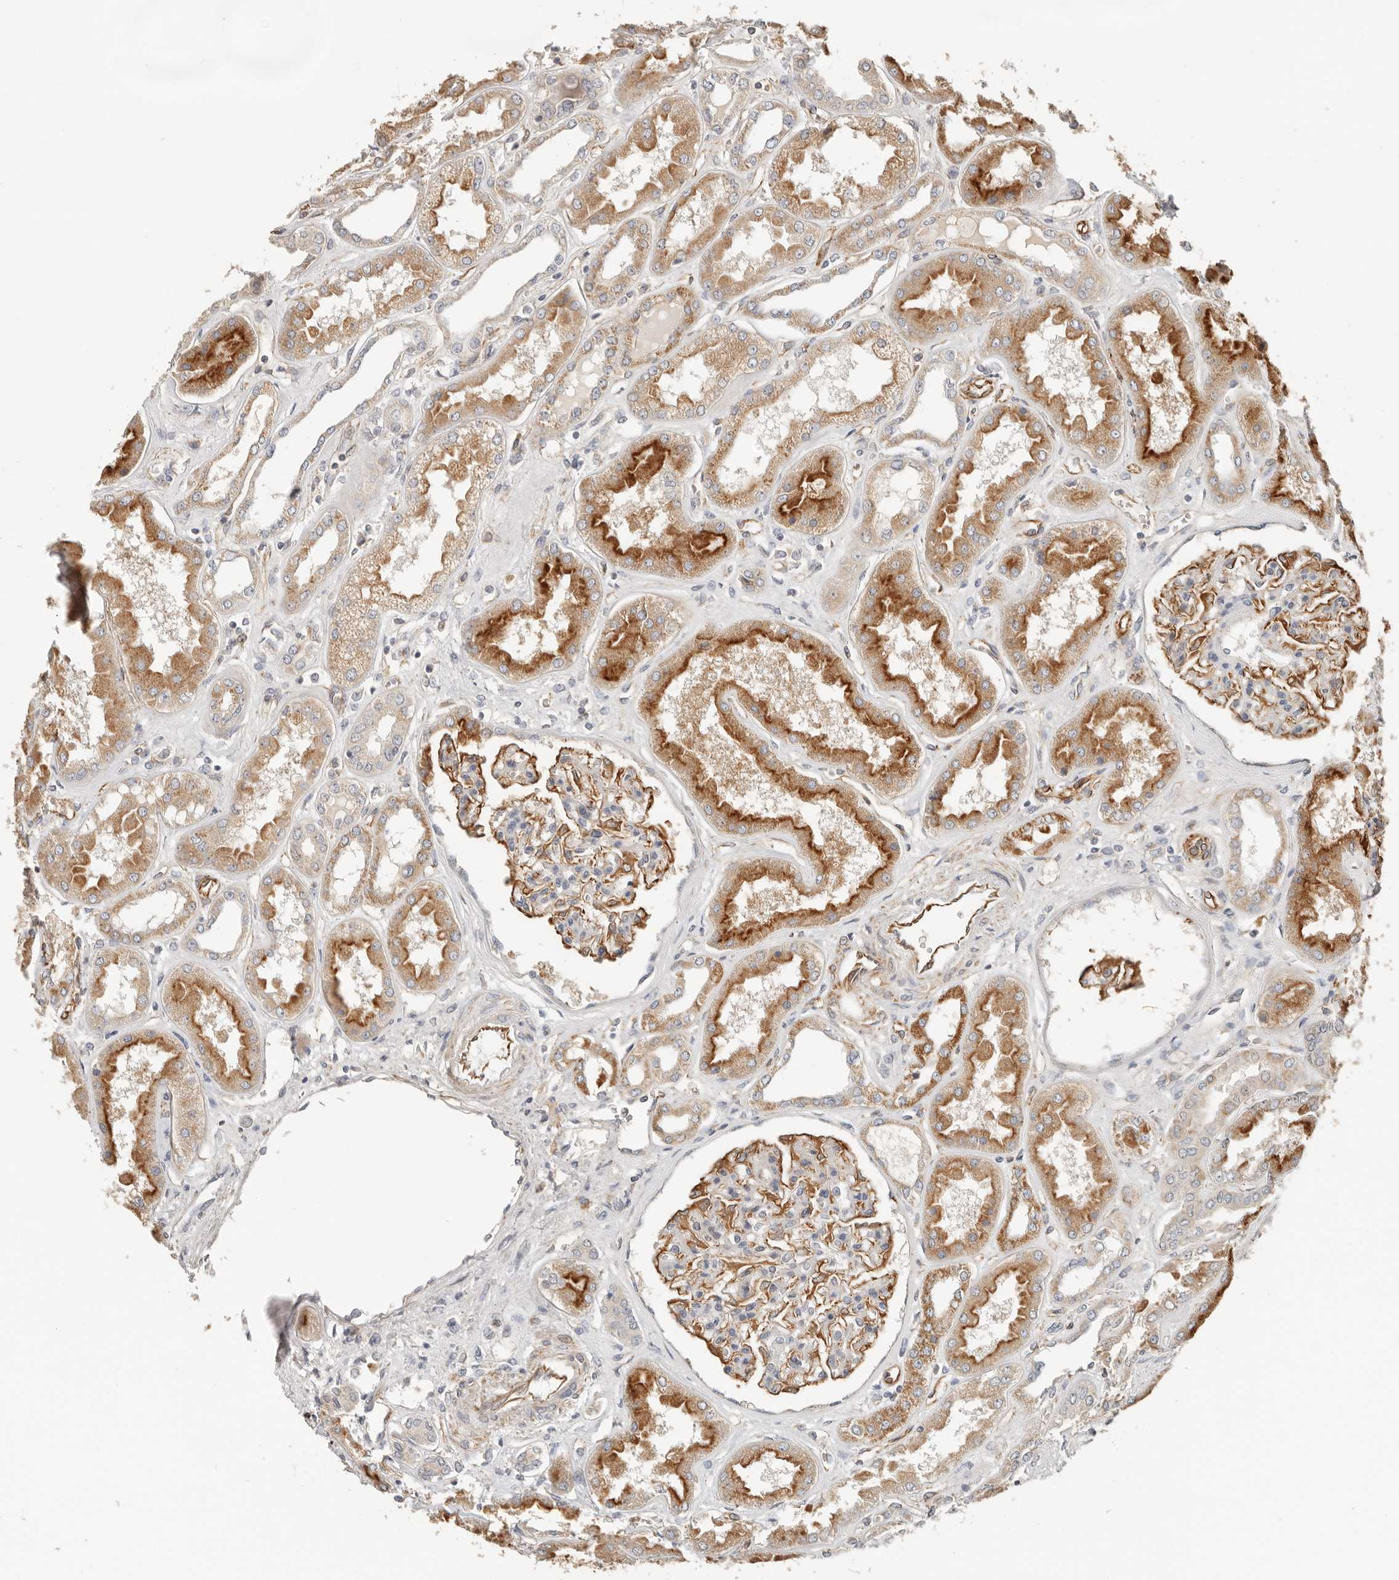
{"staining": {"intensity": "strong", "quantity": "25%-75%", "location": "cytoplasmic/membranous"}, "tissue": "kidney", "cell_type": "Cells in glomeruli", "image_type": "normal", "snomed": [{"axis": "morphology", "description": "Normal tissue, NOS"}, {"axis": "topography", "description": "Kidney"}], "caption": "Immunohistochemistry (IHC) staining of normal kidney, which shows high levels of strong cytoplasmic/membranous positivity in approximately 25%-75% of cells in glomeruli indicating strong cytoplasmic/membranous protein positivity. The staining was performed using DAB (brown) for protein detection and nuclei were counterstained in hematoxylin (blue).", "gene": "SPRING1", "patient": {"sex": "female", "age": 56}}